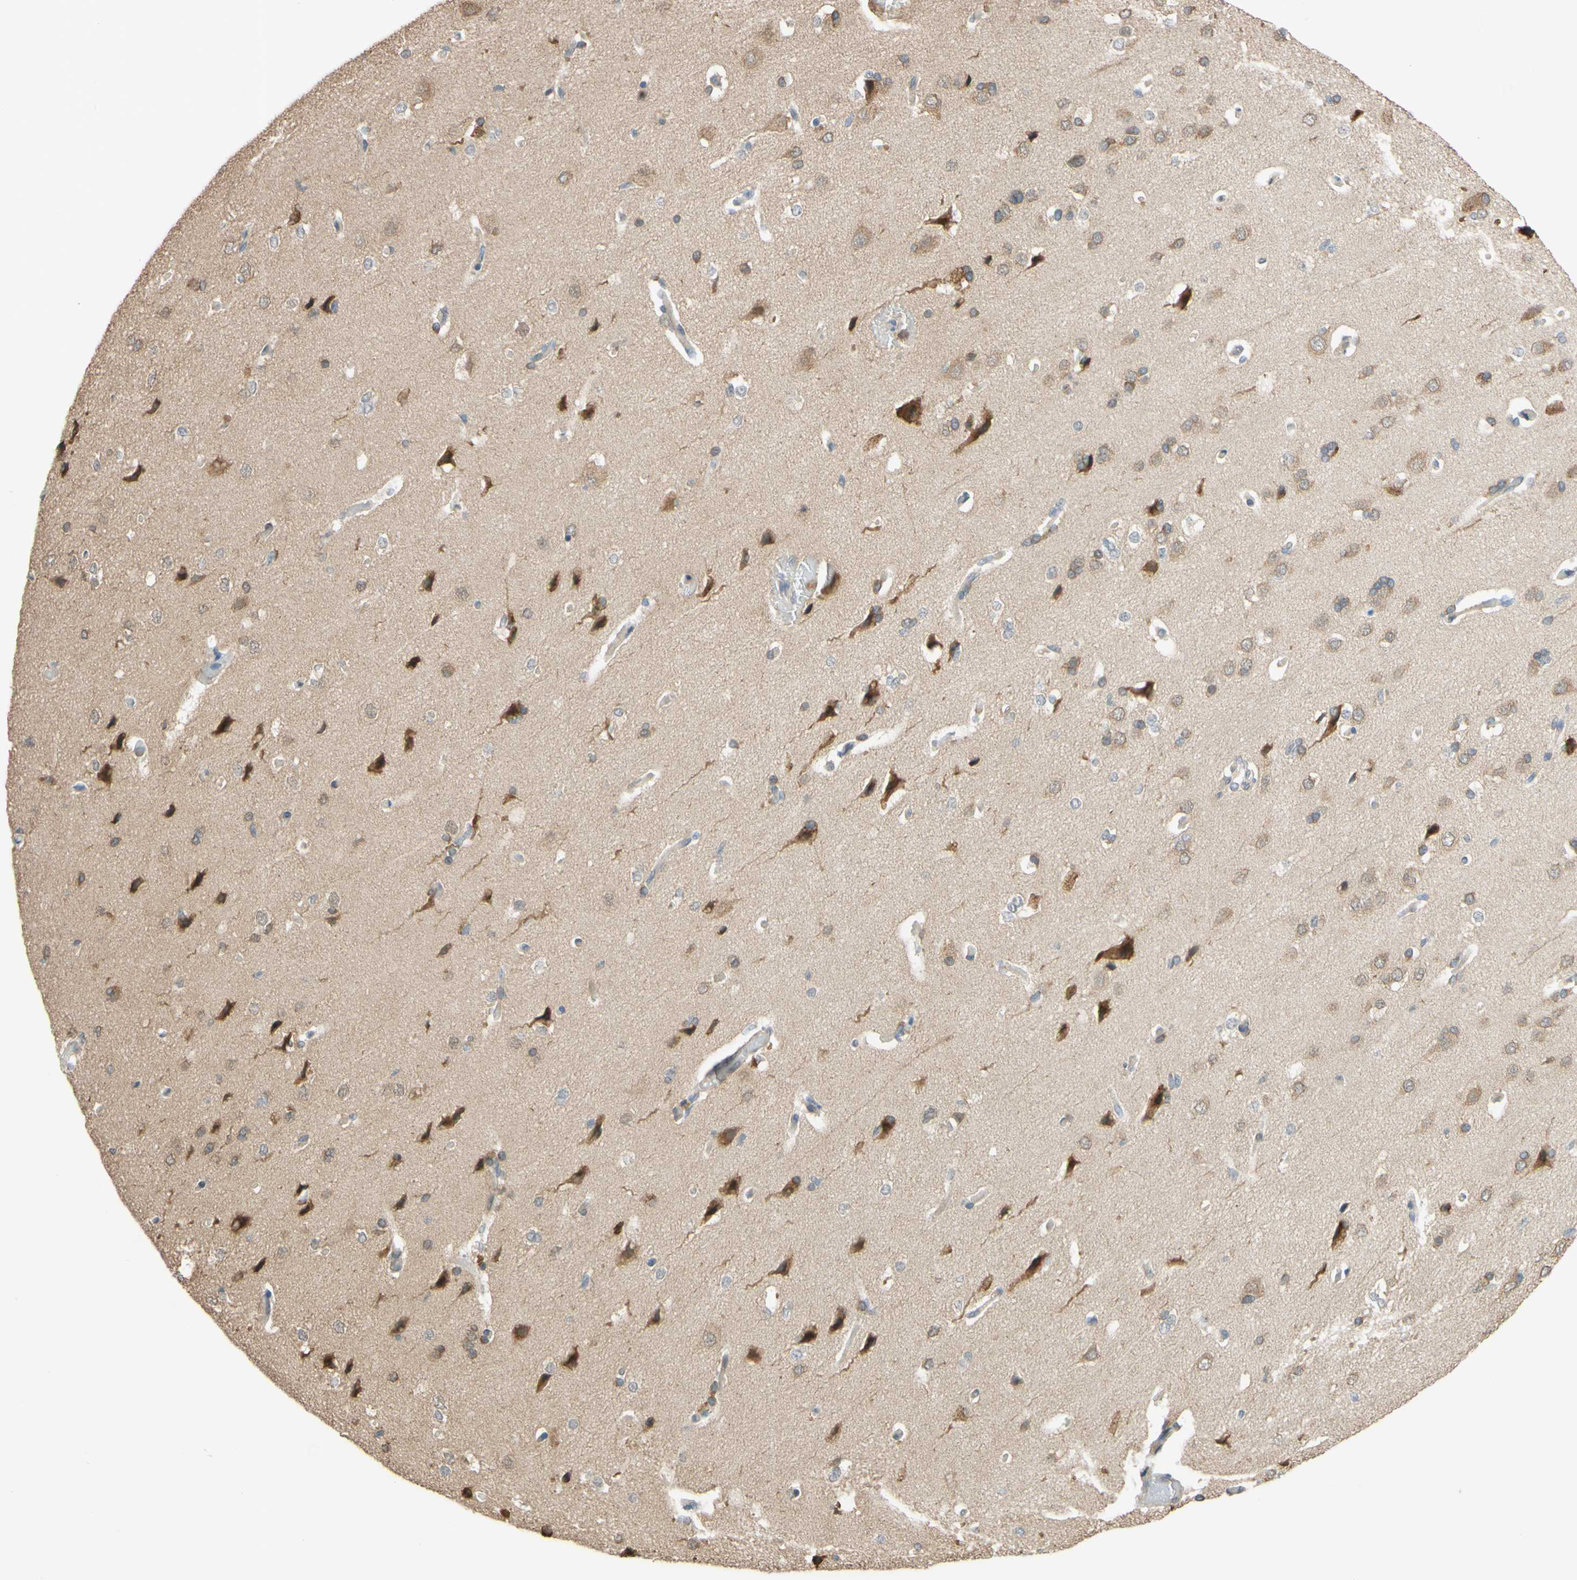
{"staining": {"intensity": "negative", "quantity": "none", "location": "none"}, "tissue": "cerebral cortex", "cell_type": "Endothelial cells", "image_type": "normal", "snomed": [{"axis": "morphology", "description": "Normal tissue, NOS"}, {"axis": "topography", "description": "Cerebral cortex"}], "caption": "Normal cerebral cortex was stained to show a protein in brown. There is no significant staining in endothelial cells. (Brightfield microscopy of DAB (3,3'-diaminobenzidine) IHC at high magnification).", "gene": "GATA1", "patient": {"sex": "male", "age": 62}}